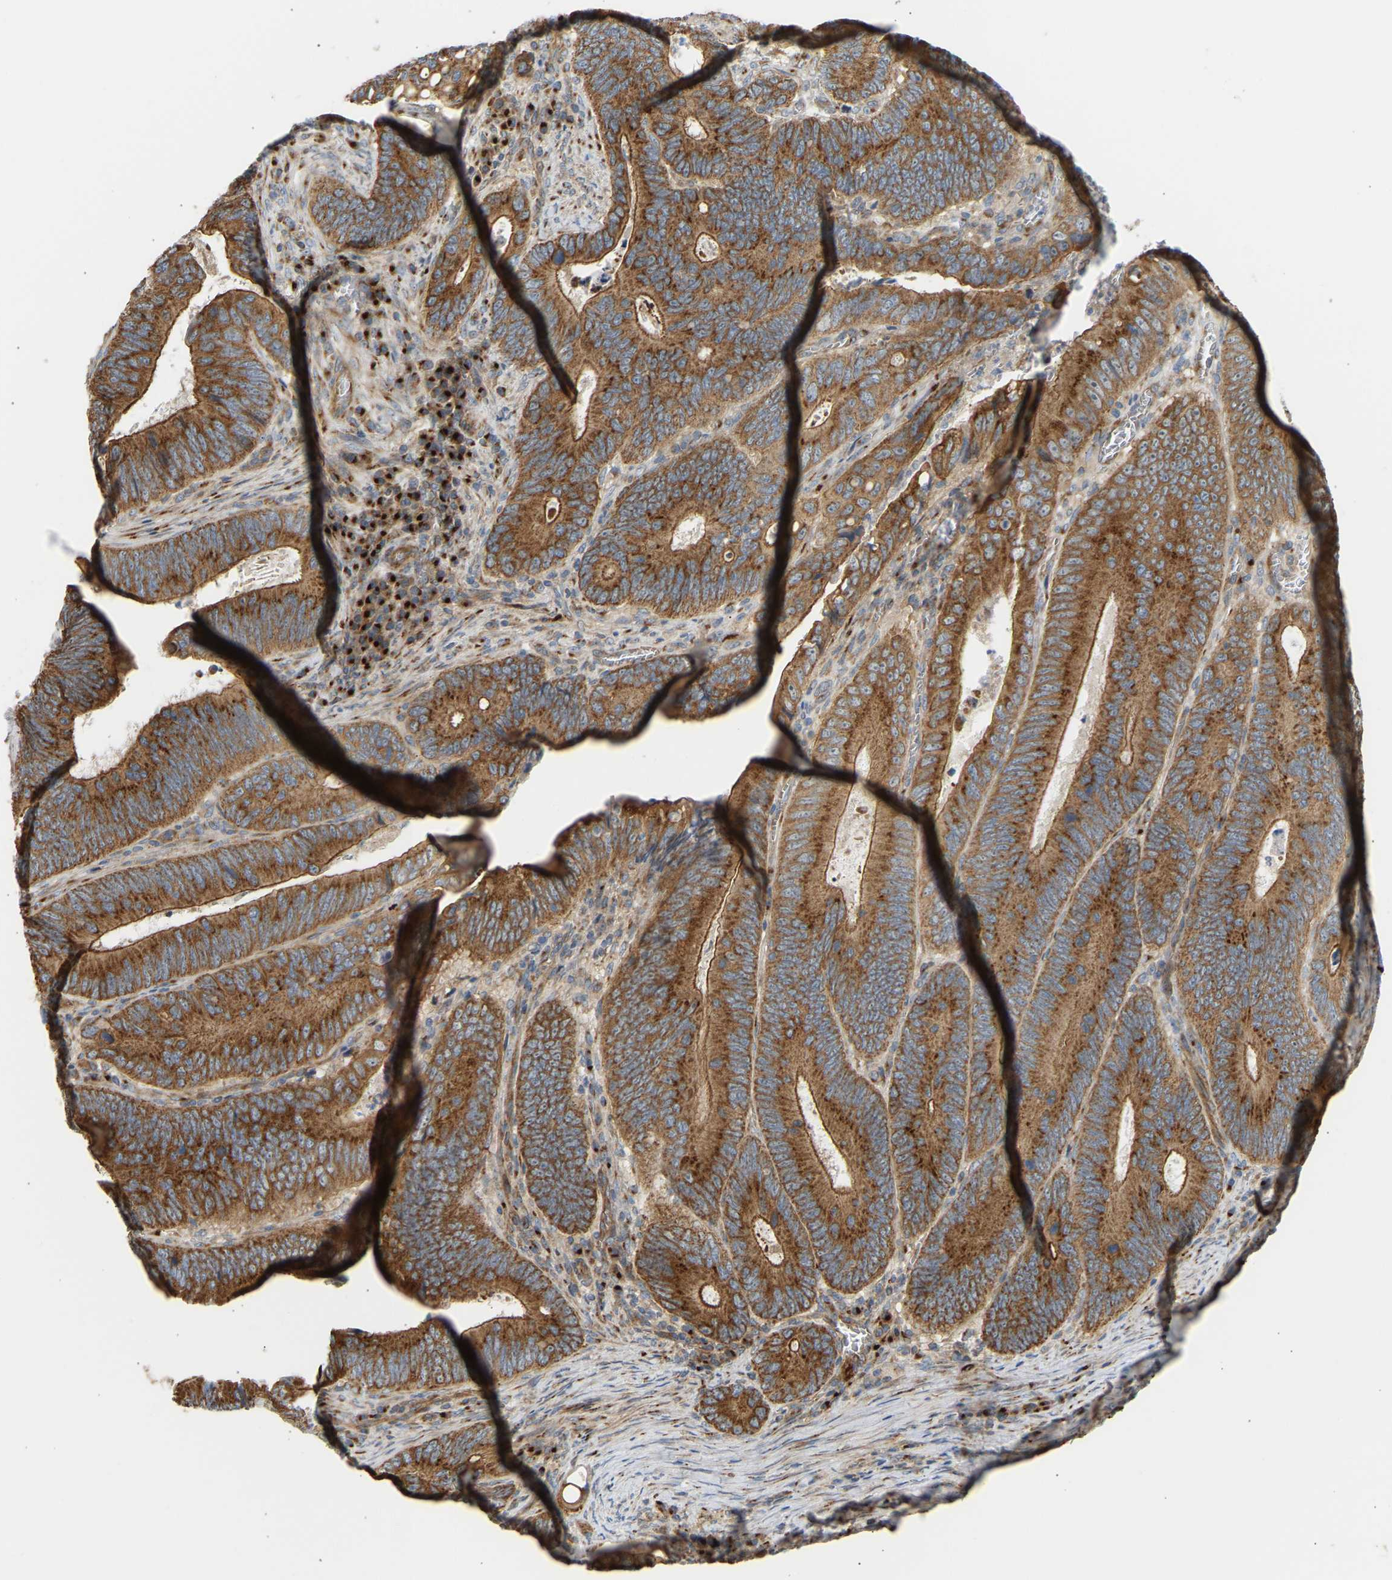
{"staining": {"intensity": "strong", "quantity": ">75%", "location": "cytoplasmic/membranous"}, "tissue": "colorectal cancer", "cell_type": "Tumor cells", "image_type": "cancer", "snomed": [{"axis": "morphology", "description": "Inflammation, NOS"}, {"axis": "morphology", "description": "Adenocarcinoma, NOS"}, {"axis": "topography", "description": "Colon"}], "caption": "Human colorectal cancer (adenocarcinoma) stained with a brown dye displays strong cytoplasmic/membranous positive positivity in approximately >75% of tumor cells.", "gene": "YIPF2", "patient": {"sex": "male", "age": 72}}